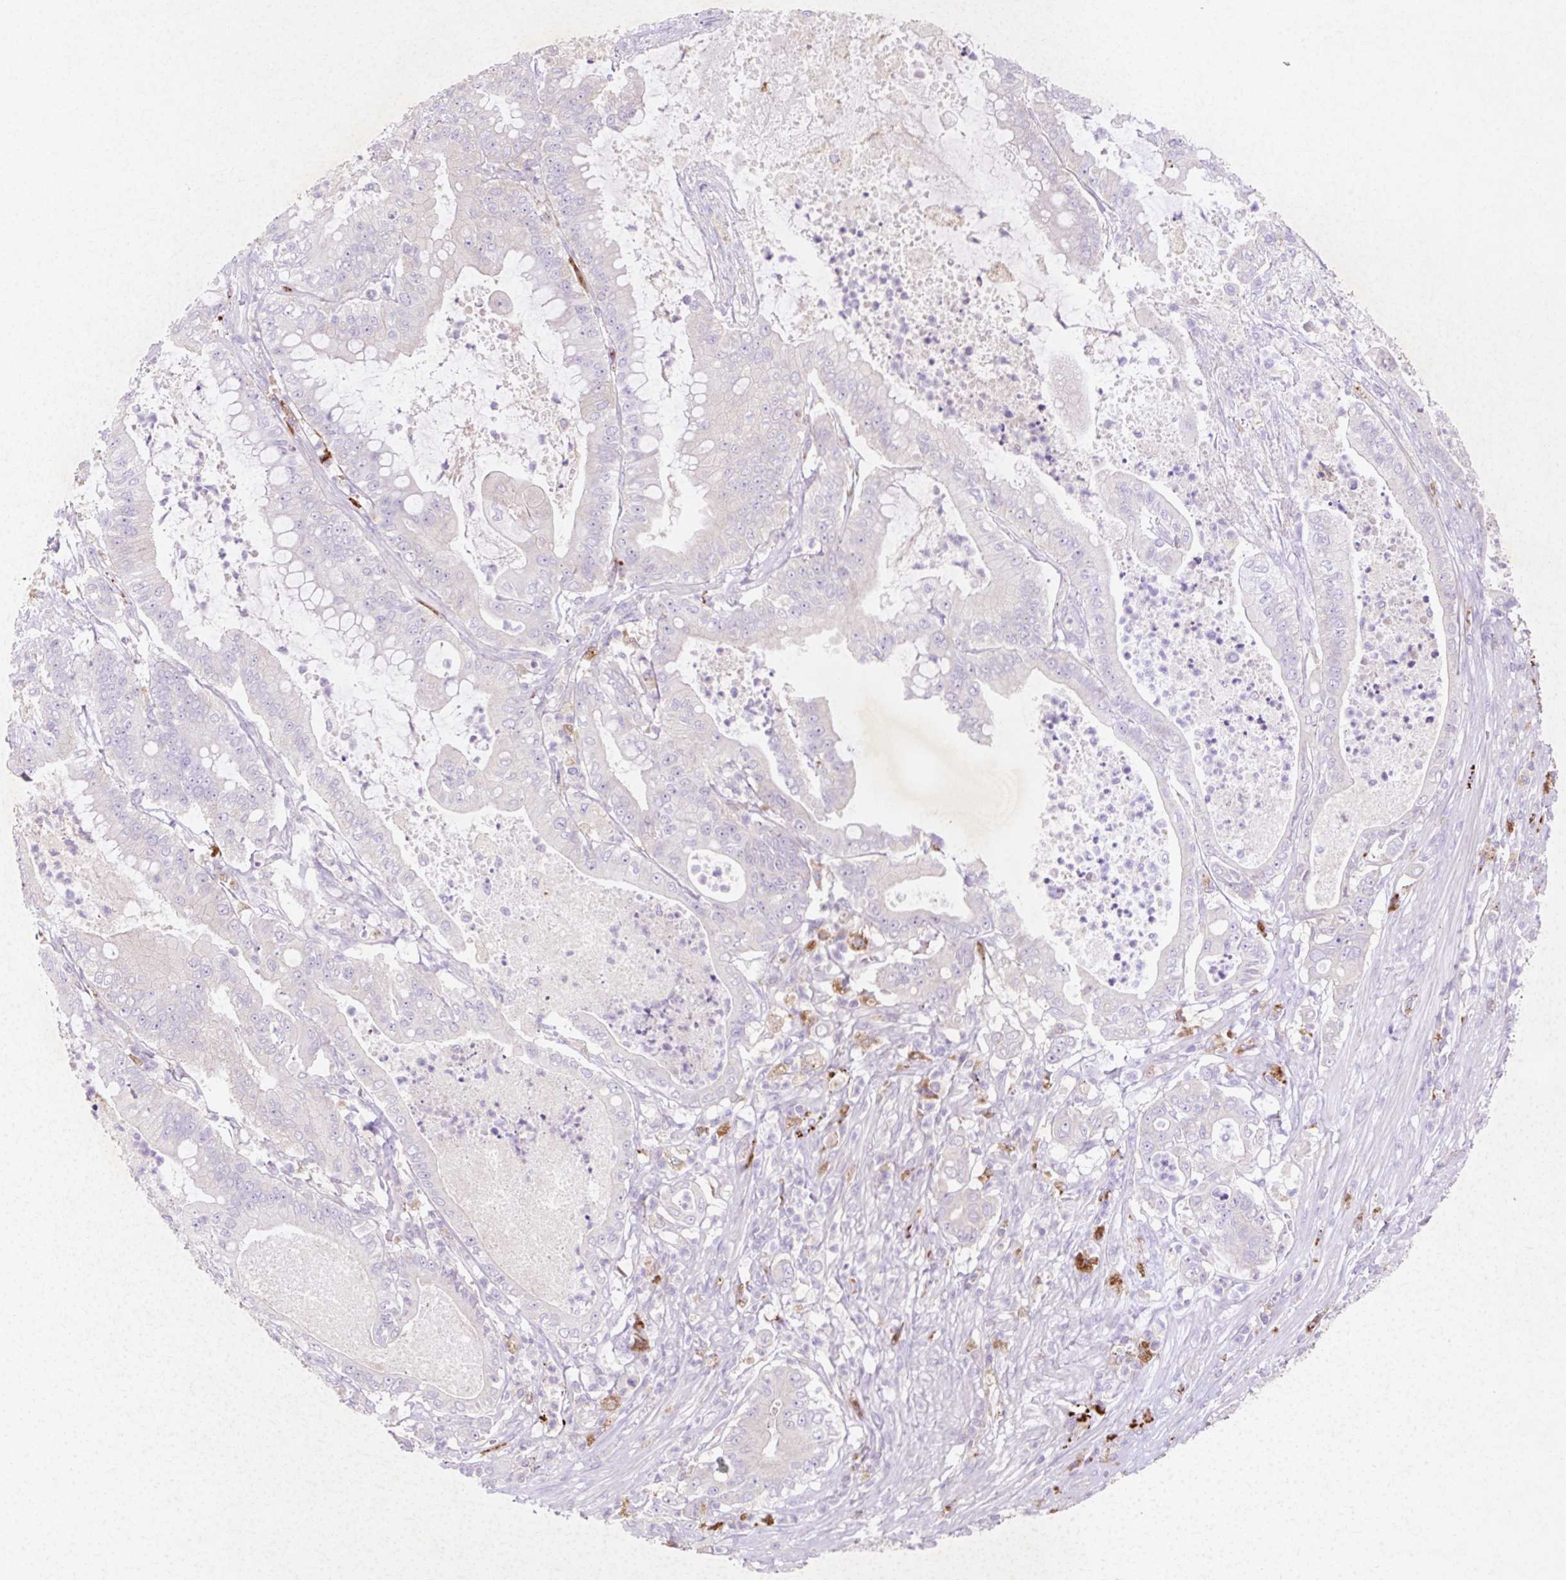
{"staining": {"intensity": "negative", "quantity": "none", "location": "none"}, "tissue": "pancreatic cancer", "cell_type": "Tumor cells", "image_type": "cancer", "snomed": [{"axis": "morphology", "description": "Adenocarcinoma, NOS"}, {"axis": "topography", "description": "Pancreas"}], "caption": "High magnification brightfield microscopy of pancreatic adenocarcinoma stained with DAB (brown) and counterstained with hematoxylin (blue): tumor cells show no significant positivity.", "gene": "HEXA", "patient": {"sex": "male", "age": 71}}